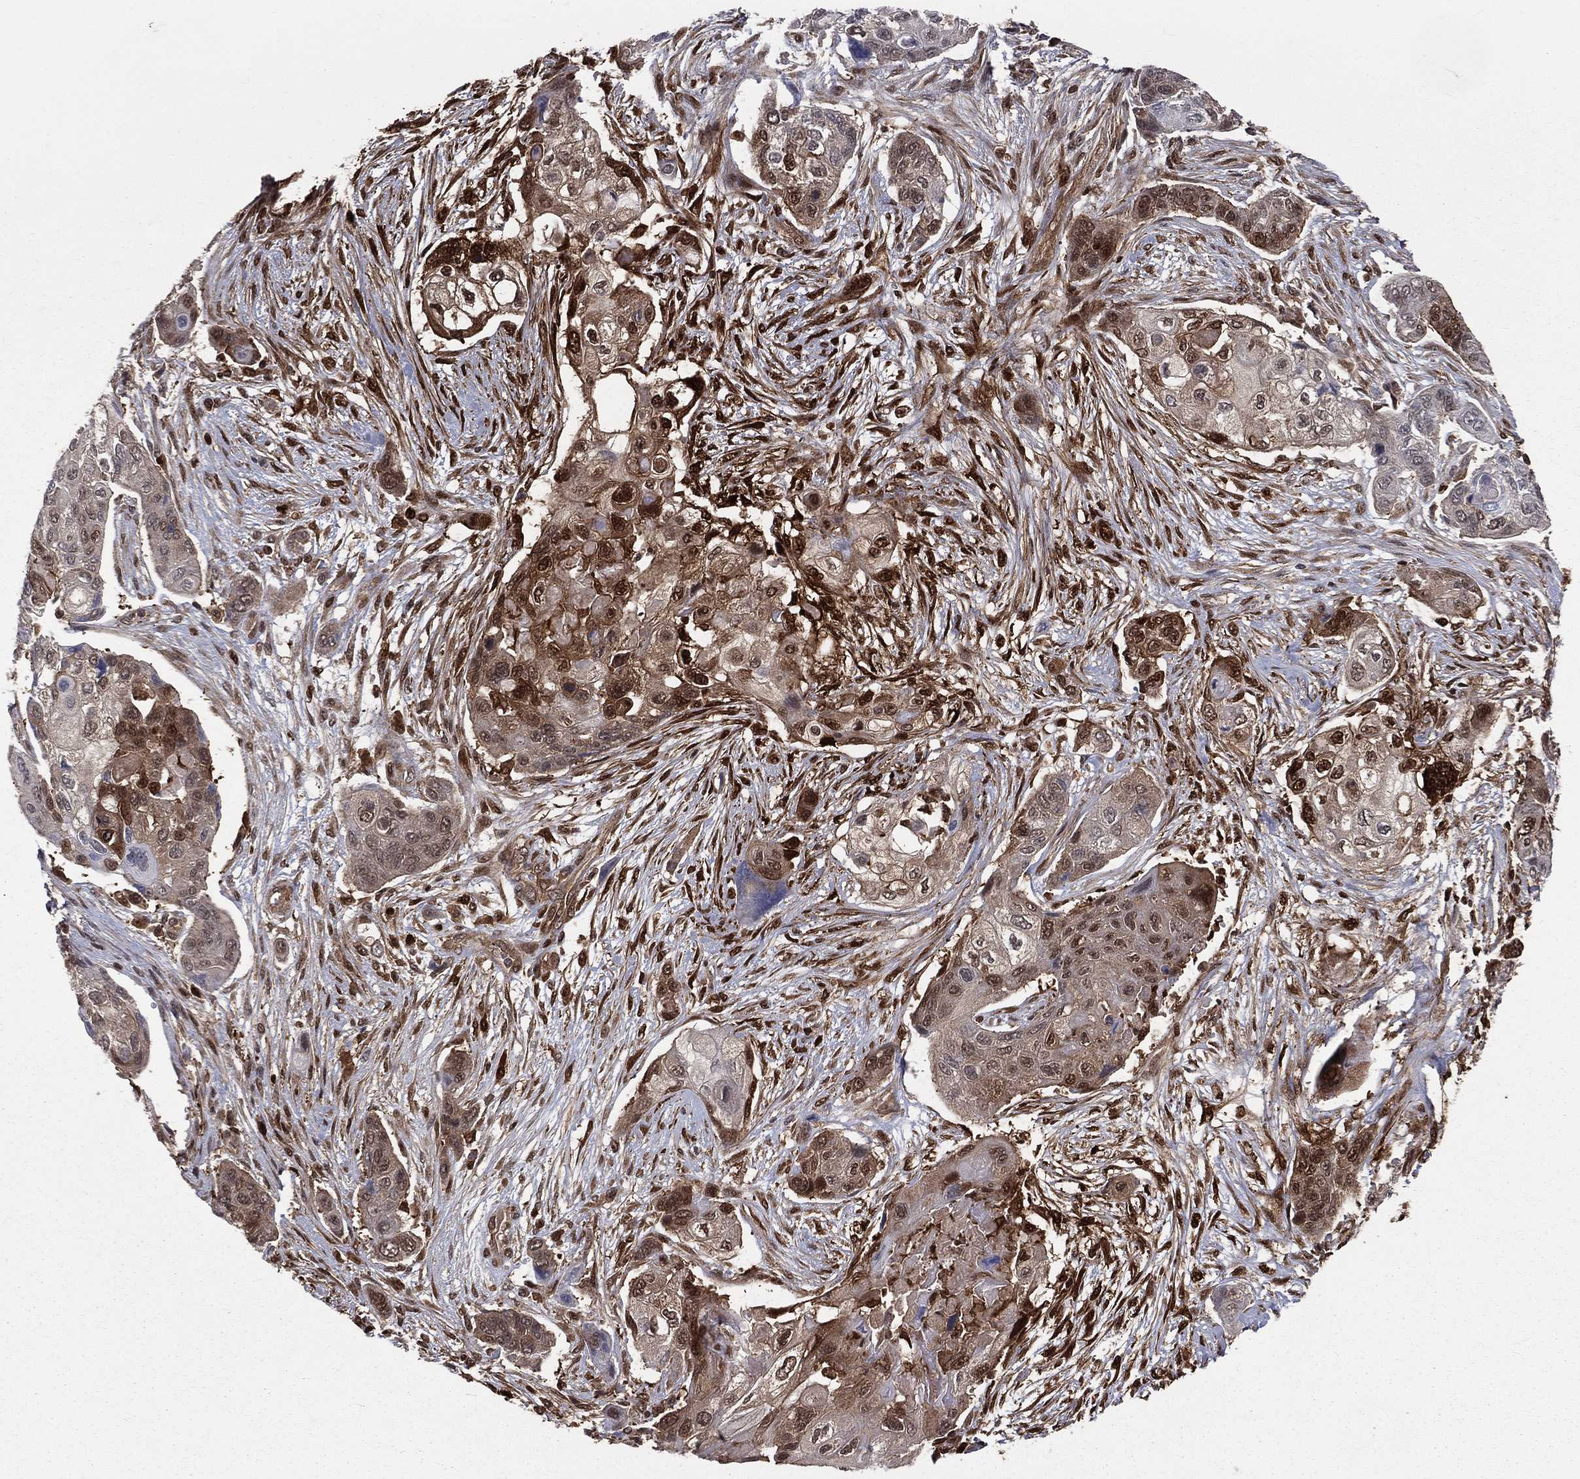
{"staining": {"intensity": "strong", "quantity": "<25%", "location": "cytoplasmic/membranous,nuclear"}, "tissue": "lung cancer", "cell_type": "Tumor cells", "image_type": "cancer", "snomed": [{"axis": "morphology", "description": "Squamous cell carcinoma, NOS"}, {"axis": "topography", "description": "Lung"}], "caption": "DAB (3,3'-diaminobenzidine) immunohistochemical staining of squamous cell carcinoma (lung) shows strong cytoplasmic/membranous and nuclear protein staining in about <25% of tumor cells.", "gene": "ENO1", "patient": {"sex": "male", "age": 69}}